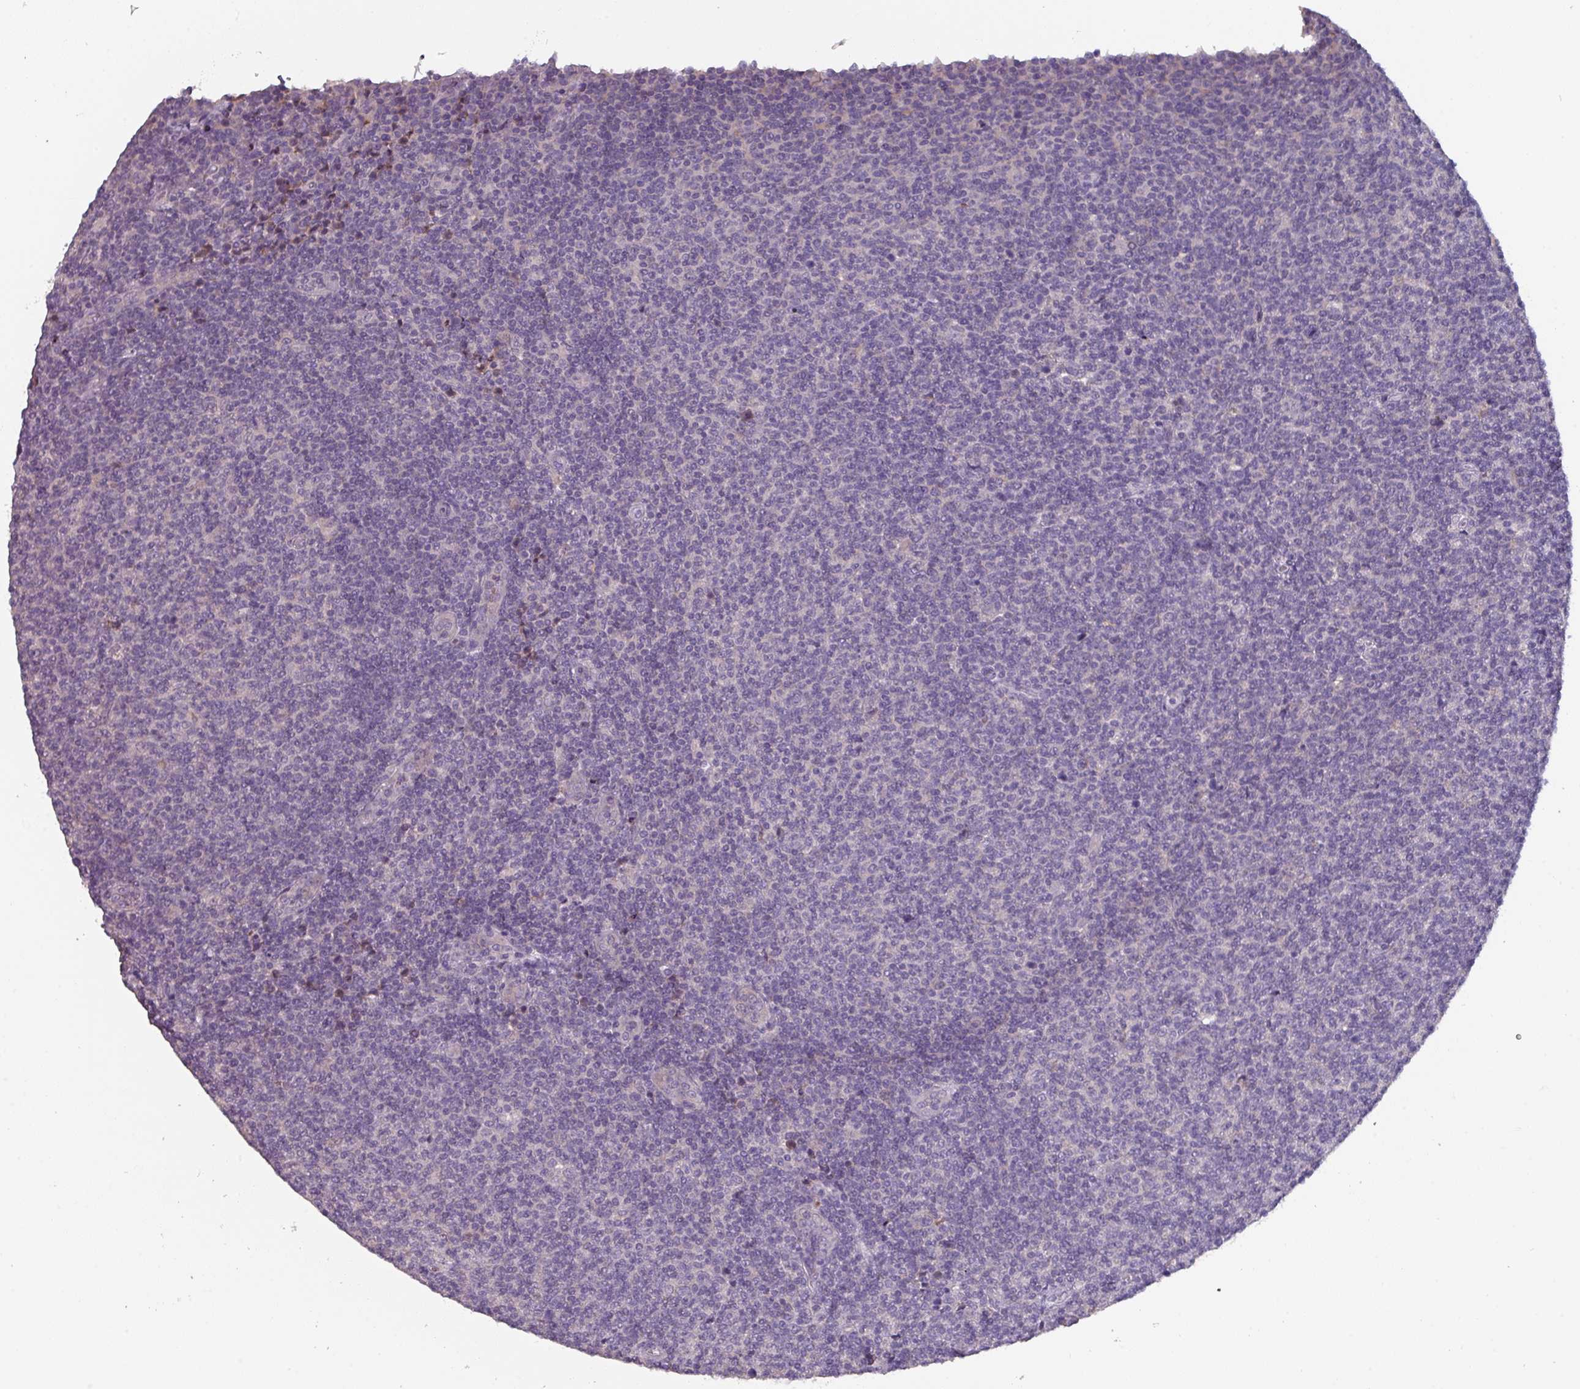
{"staining": {"intensity": "negative", "quantity": "none", "location": "none"}, "tissue": "lymphoma", "cell_type": "Tumor cells", "image_type": "cancer", "snomed": [{"axis": "morphology", "description": "Malignant lymphoma, non-Hodgkin's type, Low grade"}, {"axis": "topography", "description": "Lymph node"}], "caption": "This is an IHC image of human lymphoma. There is no positivity in tumor cells.", "gene": "PRAMEF8", "patient": {"sex": "male", "age": 66}}